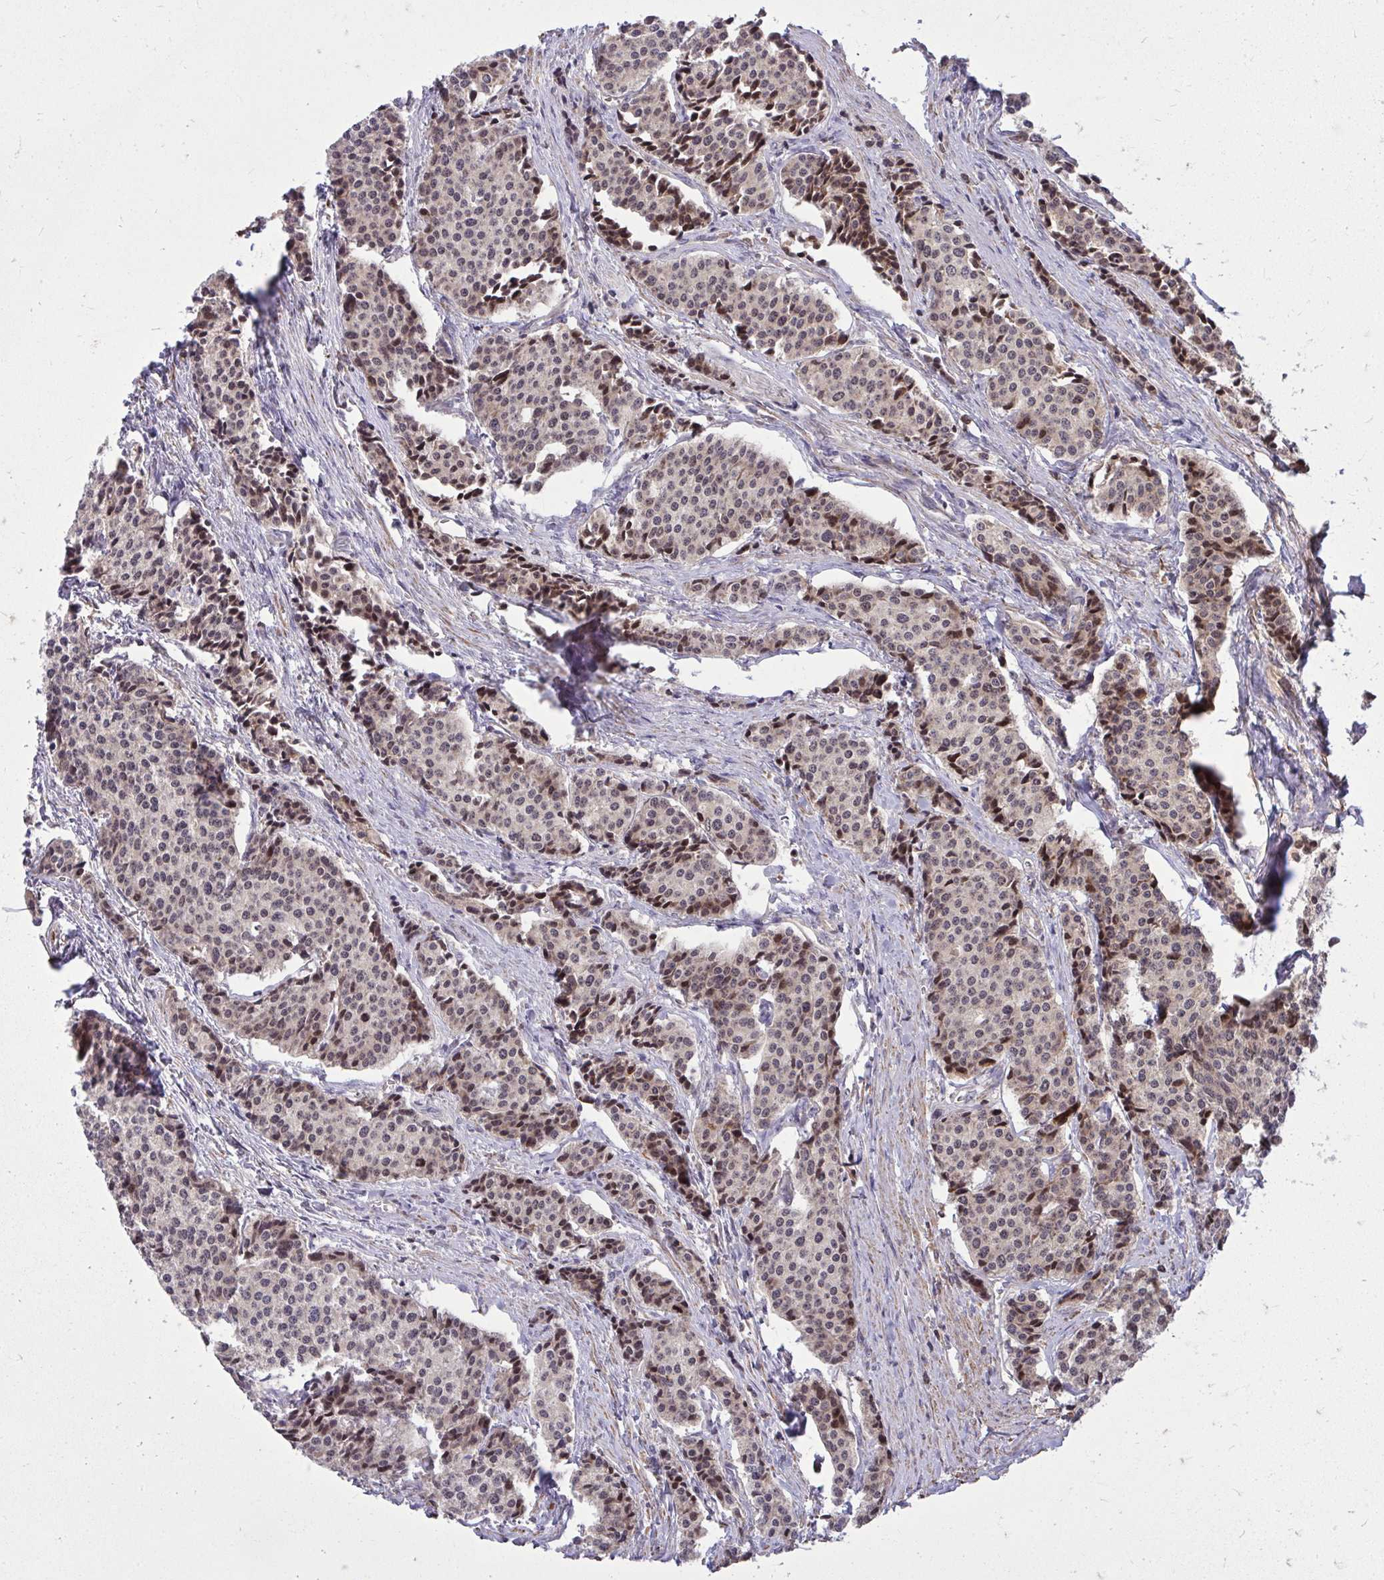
{"staining": {"intensity": "moderate", "quantity": "25%-75%", "location": "nuclear"}, "tissue": "carcinoid", "cell_type": "Tumor cells", "image_type": "cancer", "snomed": [{"axis": "morphology", "description": "Carcinoid, malignant, NOS"}, {"axis": "topography", "description": "Small intestine"}], "caption": "A histopathology image showing moderate nuclear positivity in approximately 25%-75% of tumor cells in carcinoid, as visualized by brown immunohistochemical staining.", "gene": "SLC7A5", "patient": {"sex": "male", "age": 73}}